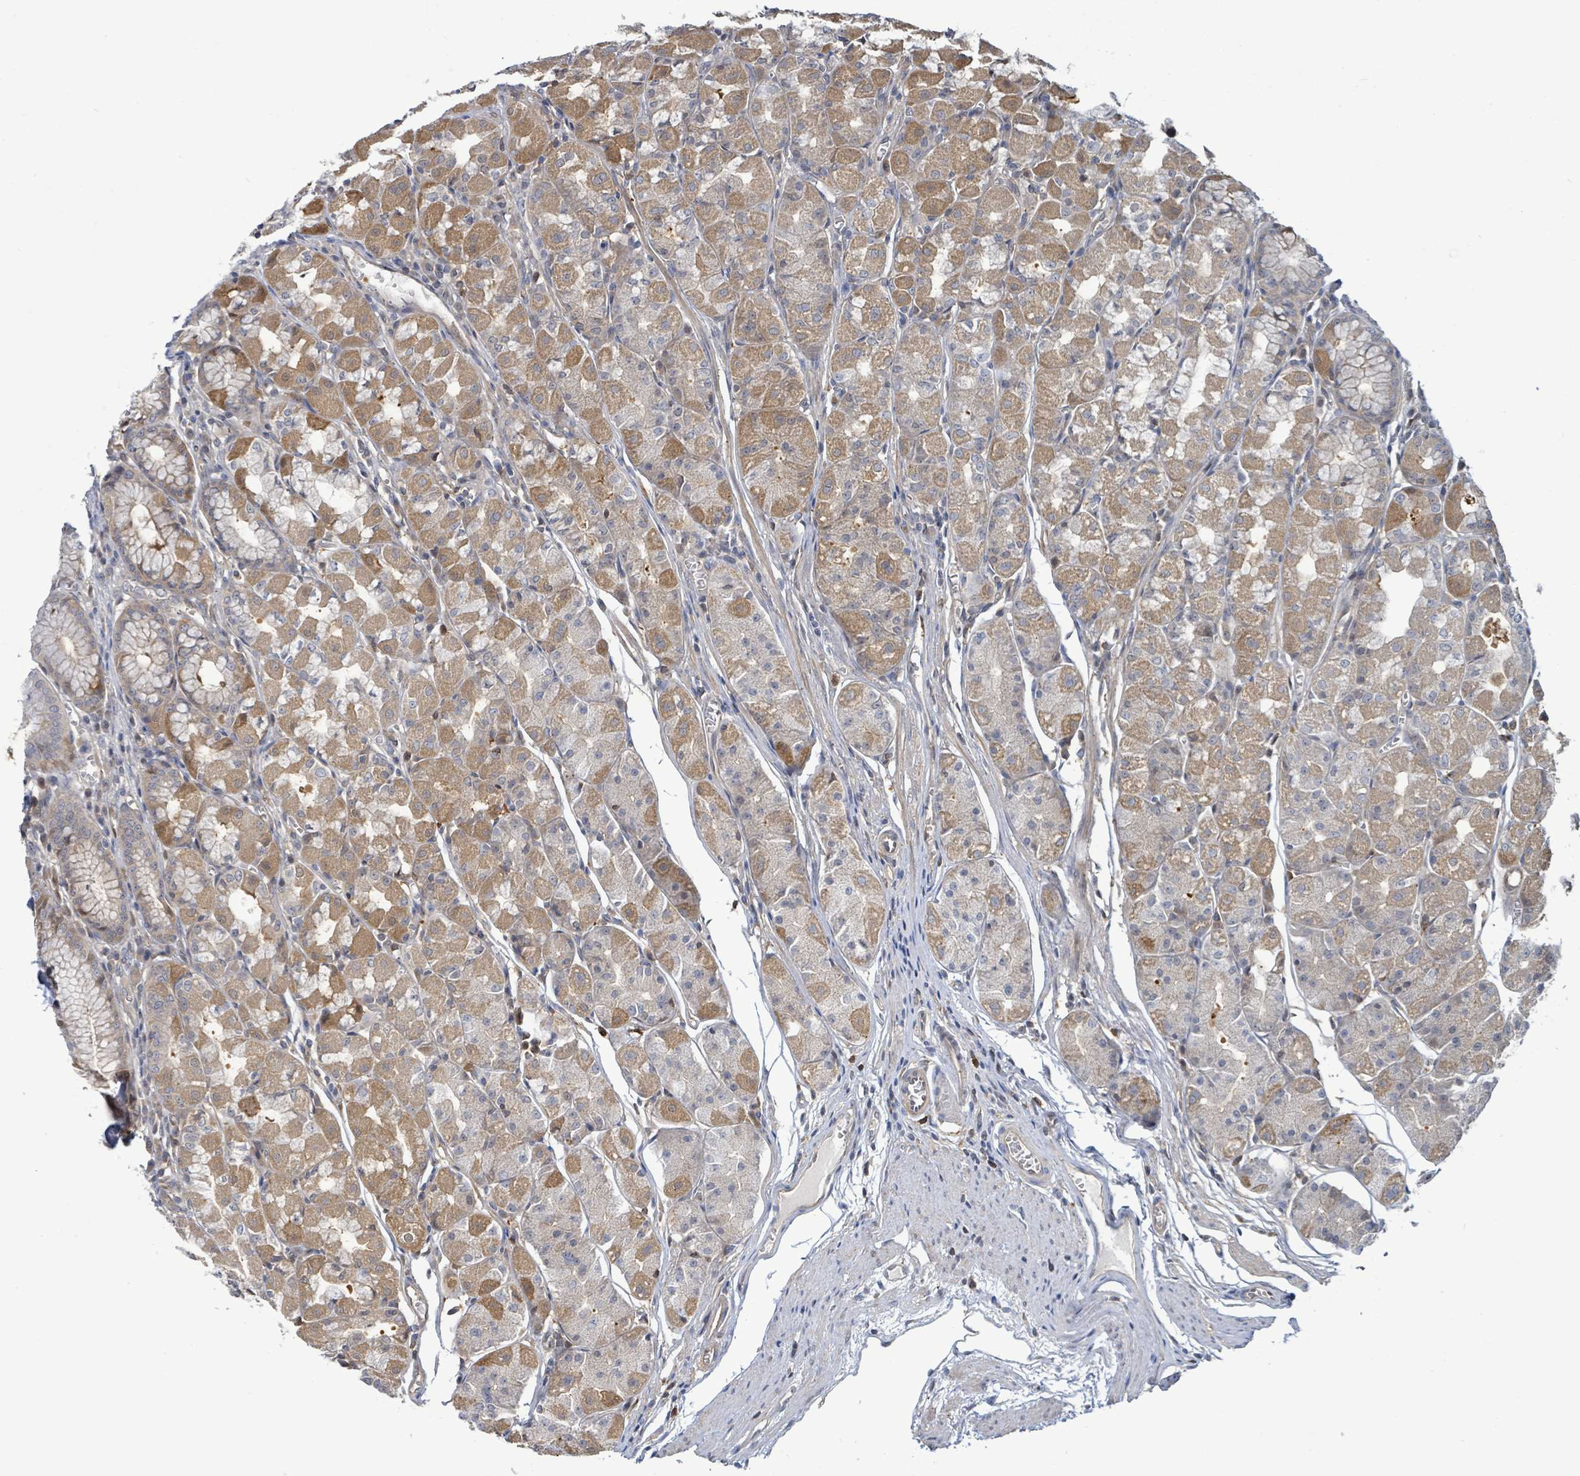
{"staining": {"intensity": "moderate", "quantity": ">75%", "location": "cytoplasmic/membranous"}, "tissue": "stomach", "cell_type": "Glandular cells", "image_type": "normal", "snomed": [{"axis": "morphology", "description": "Normal tissue, NOS"}, {"axis": "topography", "description": "Stomach"}], "caption": "Immunohistochemical staining of benign stomach demonstrates medium levels of moderate cytoplasmic/membranous staining in about >75% of glandular cells. The staining was performed using DAB (3,3'-diaminobenzidine) to visualize the protein expression in brown, while the nuclei were stained in blue with hematoxylin (Magnification: 20x).", "gene": "PGAM1", "patient": {"sex": "male", "age": 55}}